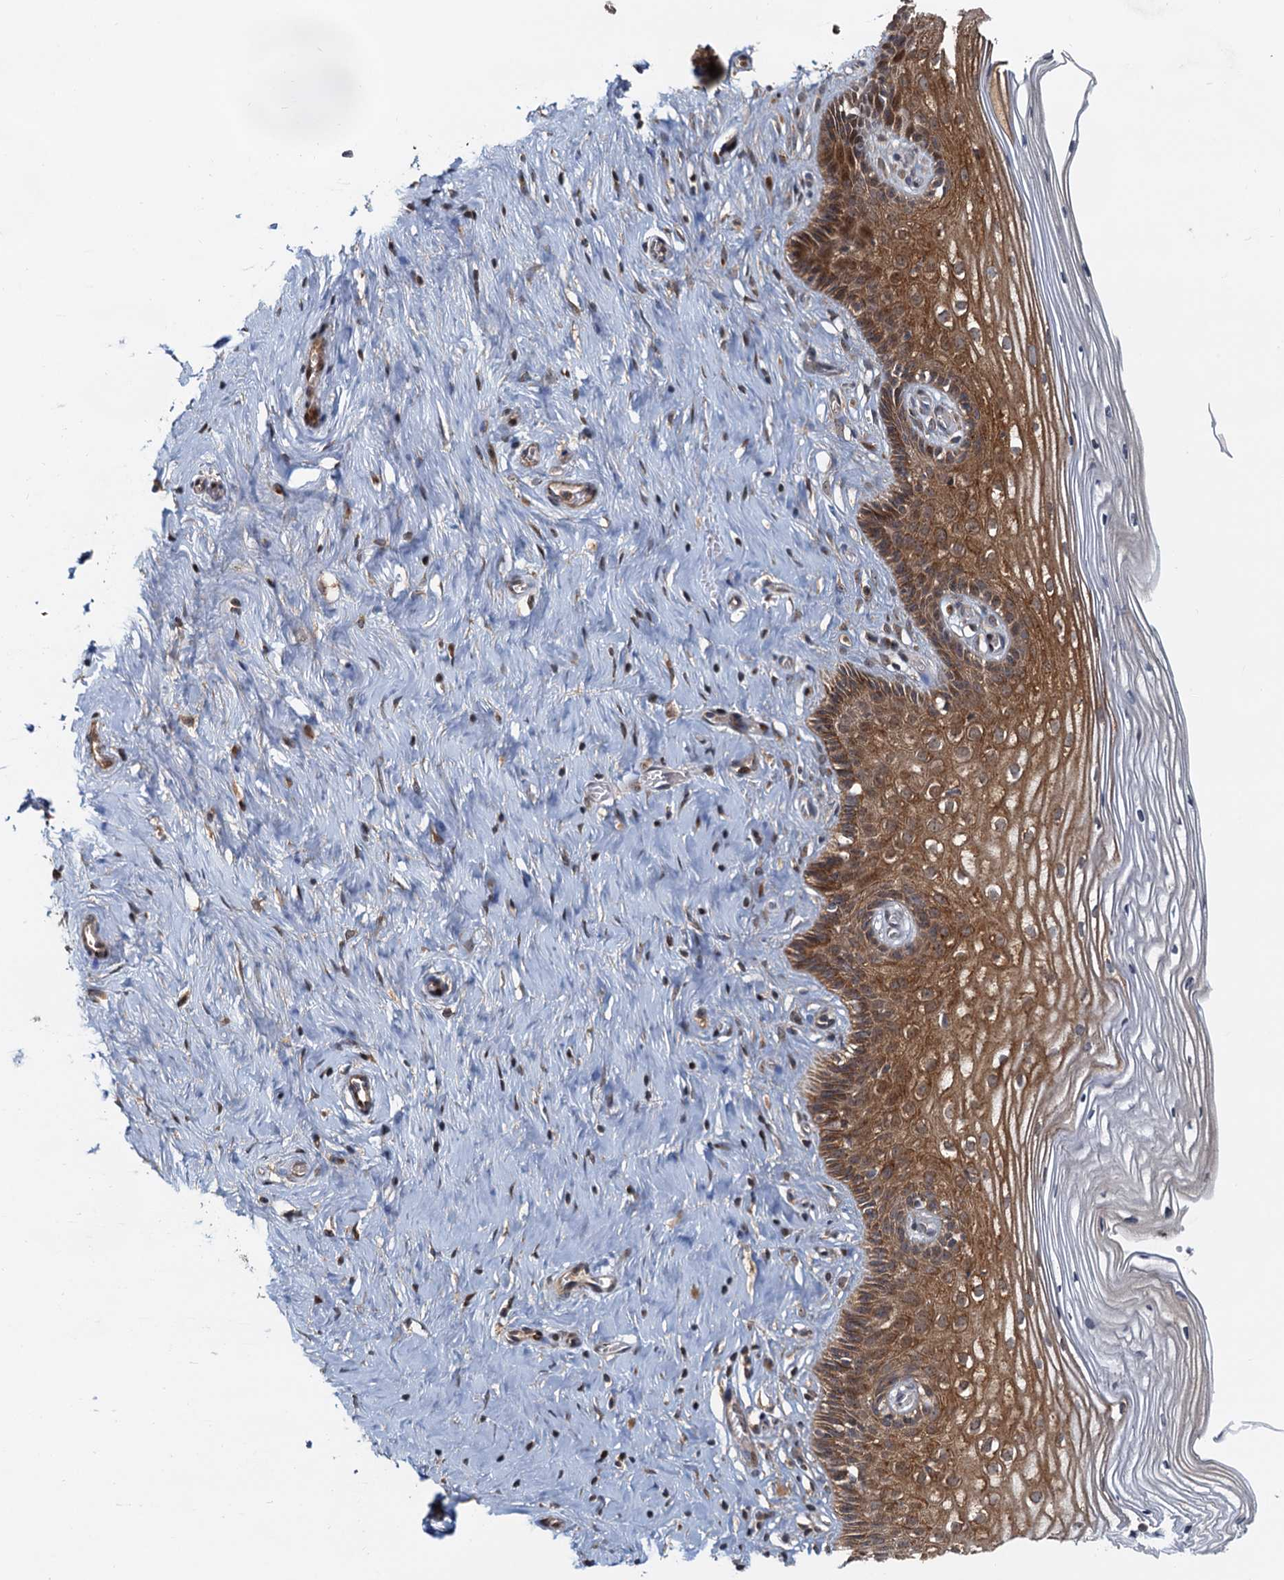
{"staining": {"intensity": "moderate", "quantity": ">75%", "location": "cytoplasmic/membranous"}, "tissue": "cervix", "cell_type": "Glandular cells", "image_type": "normal", "snomed": [{"axis": "morphology", "description": "Normal tissue, NOS"}, {"axis": "topography", "description": "Cervix"}], "caption": "This histopathology image reveals IHC staining of benign cervix, with medium moderate cytoplasmic/membranous expression in approximately >75% of glandular cells.", "gene": "TOLLIP", "patient": {"sex": "female", "age": 33}}